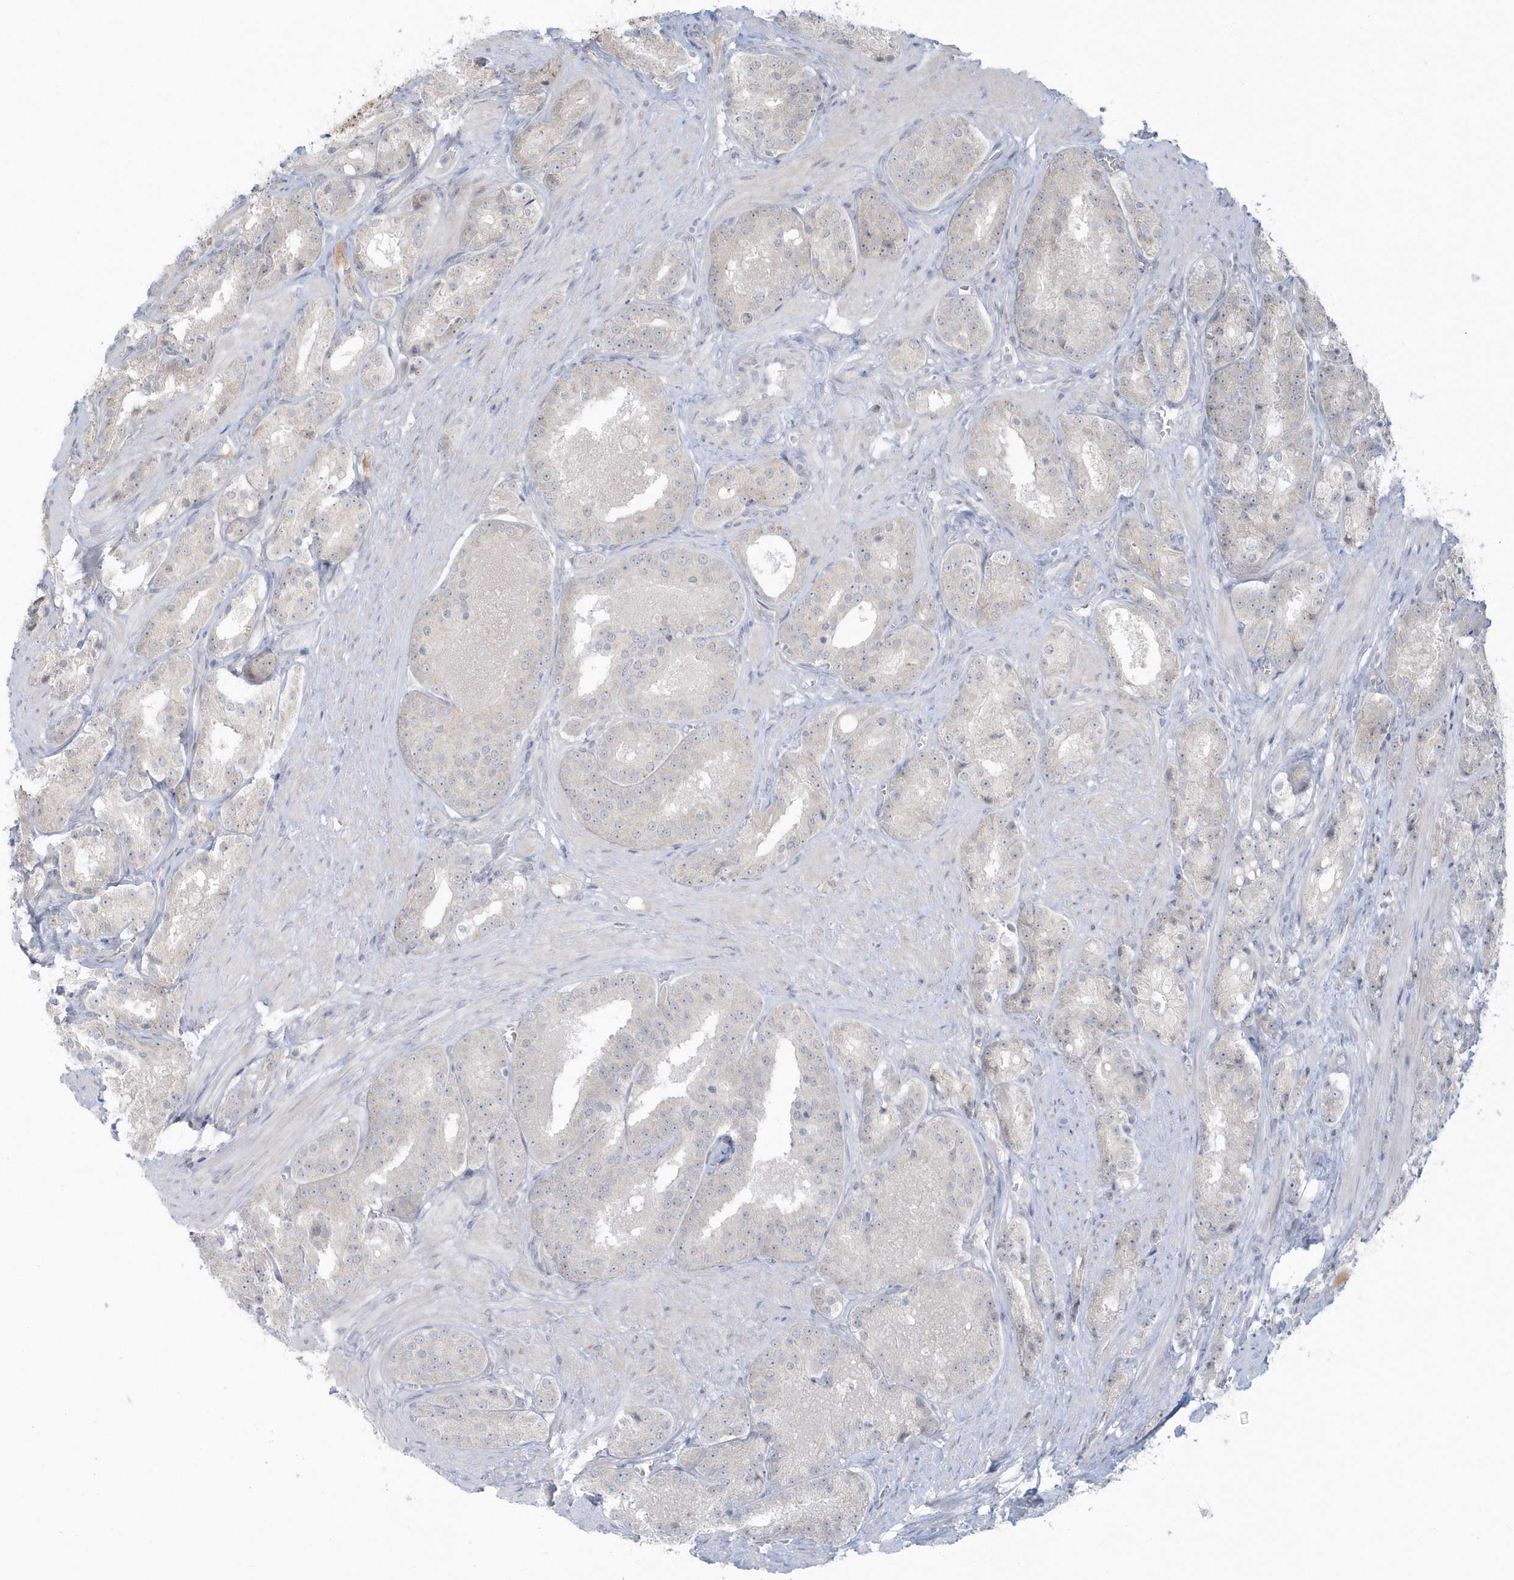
{"staining": {"intensity": "negative", "quantity": "none", "location": "none"}, "tissue": "prostate cancer", "cell_type": "Tumor cells", "image_type": "cancer", "snomed": [{"axis": "morphology", "description": "Adenocarcinoma, High grade"}, {"axis": "topography", "description": "Prostate"}], "caption": "High power microscopy photomicrograph of an immunohistochemistry histopathology image of prostate adenocarcinoma (high-grade), revealing no significant expression in tumor cells.", "gene": "BLTP3A", "patient": {"sex": "male", "age": 60}}